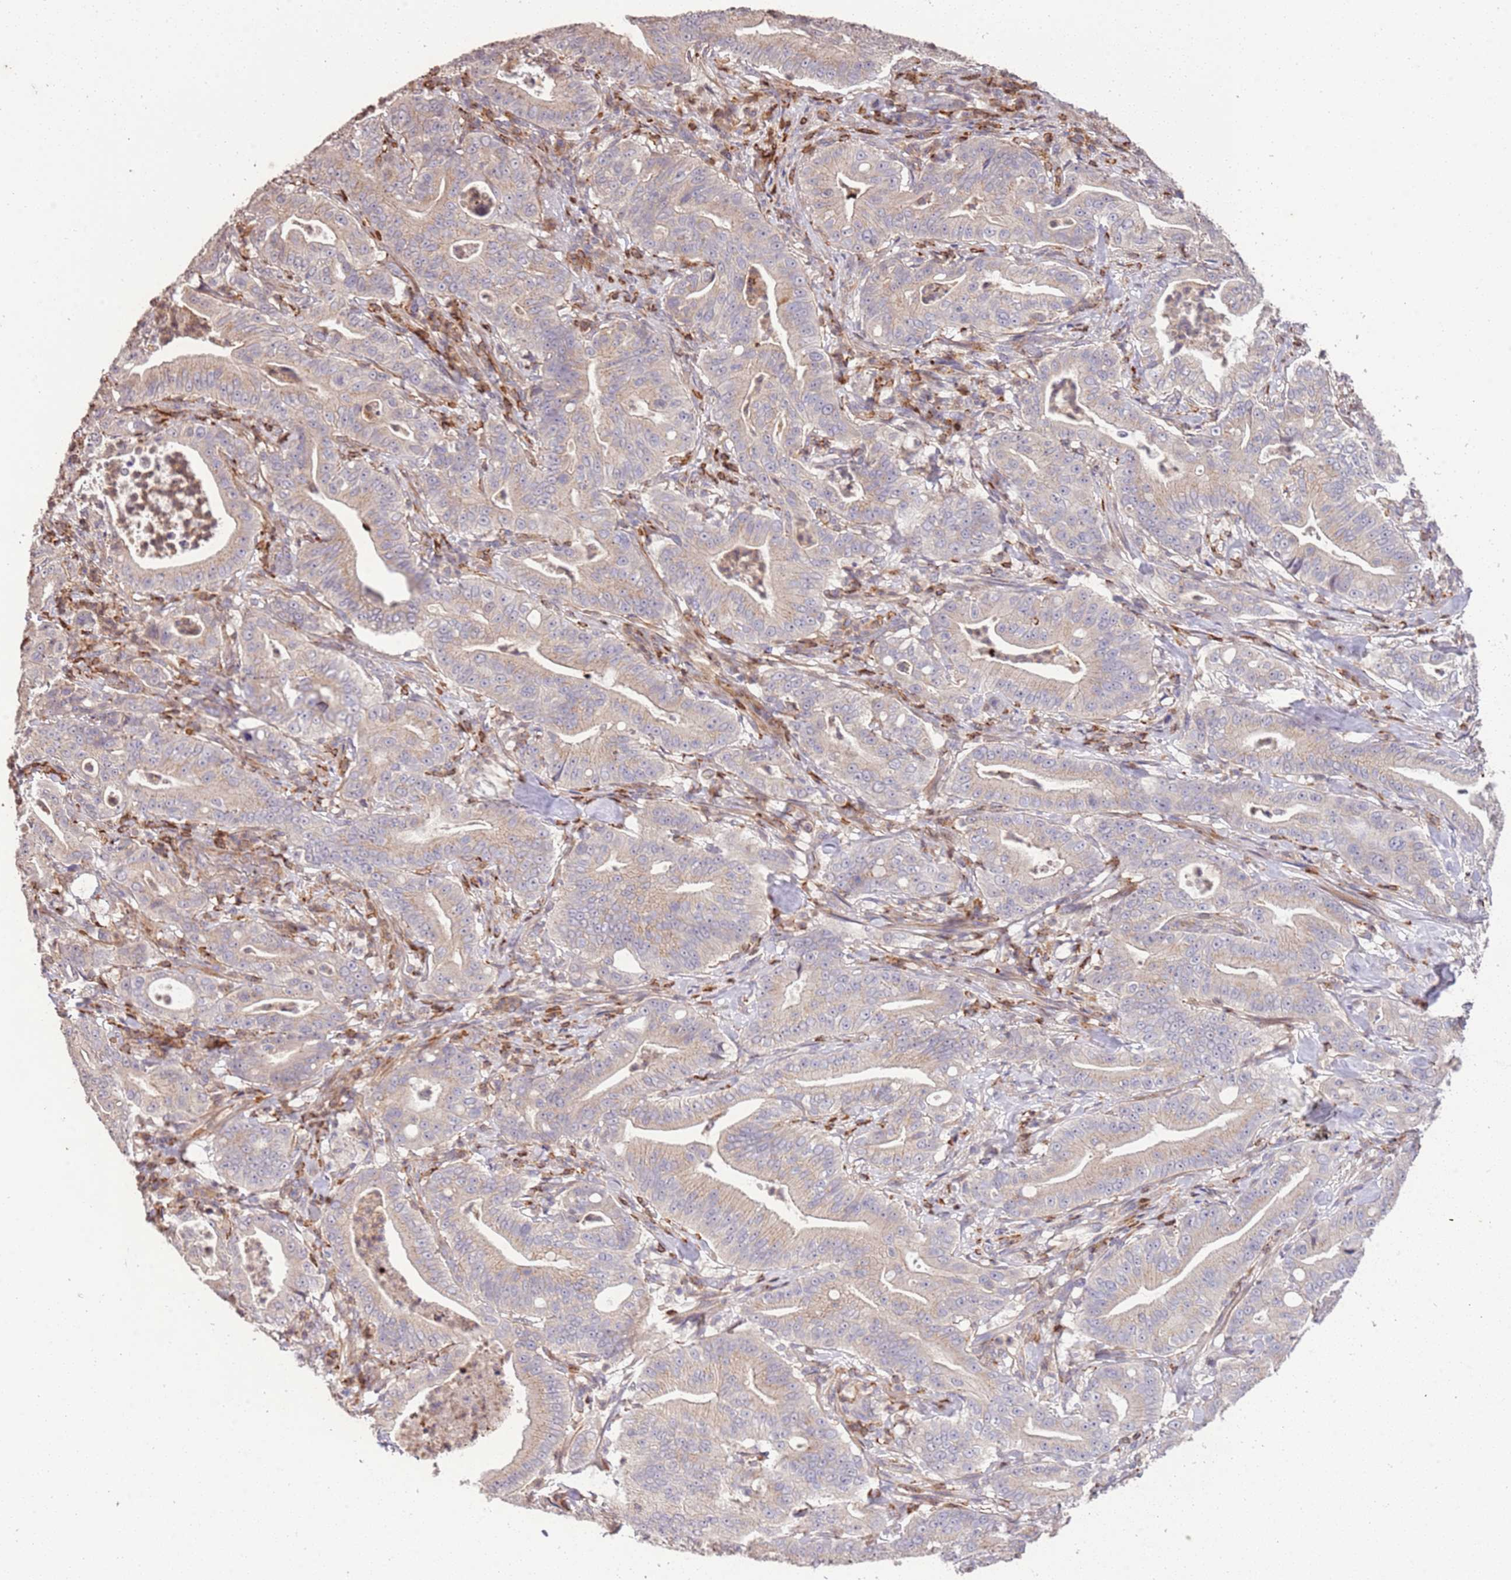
{"staining": {"intensity": "weak", "quantity": "25%-75%", "location": "cytoplasmic/membranous"}, "tissue": "pancreatic cancer", "cell_type": "Tumor cells", "image_type": "cancer", "snomed": [{"axis": "morphology", "description": "Adenocarcinoma, NOS"}, {"axis": "topography", "description": "Pancreas"}], "caption": "The micrograph exhibits a brown stain indicating the presence of a protein in the cytoplasmic/membranous of tumor cells in pancreatic adenocarcinoma.", "gene": "SLC16A4", "patient": {"sex": "male", "age": 71}}